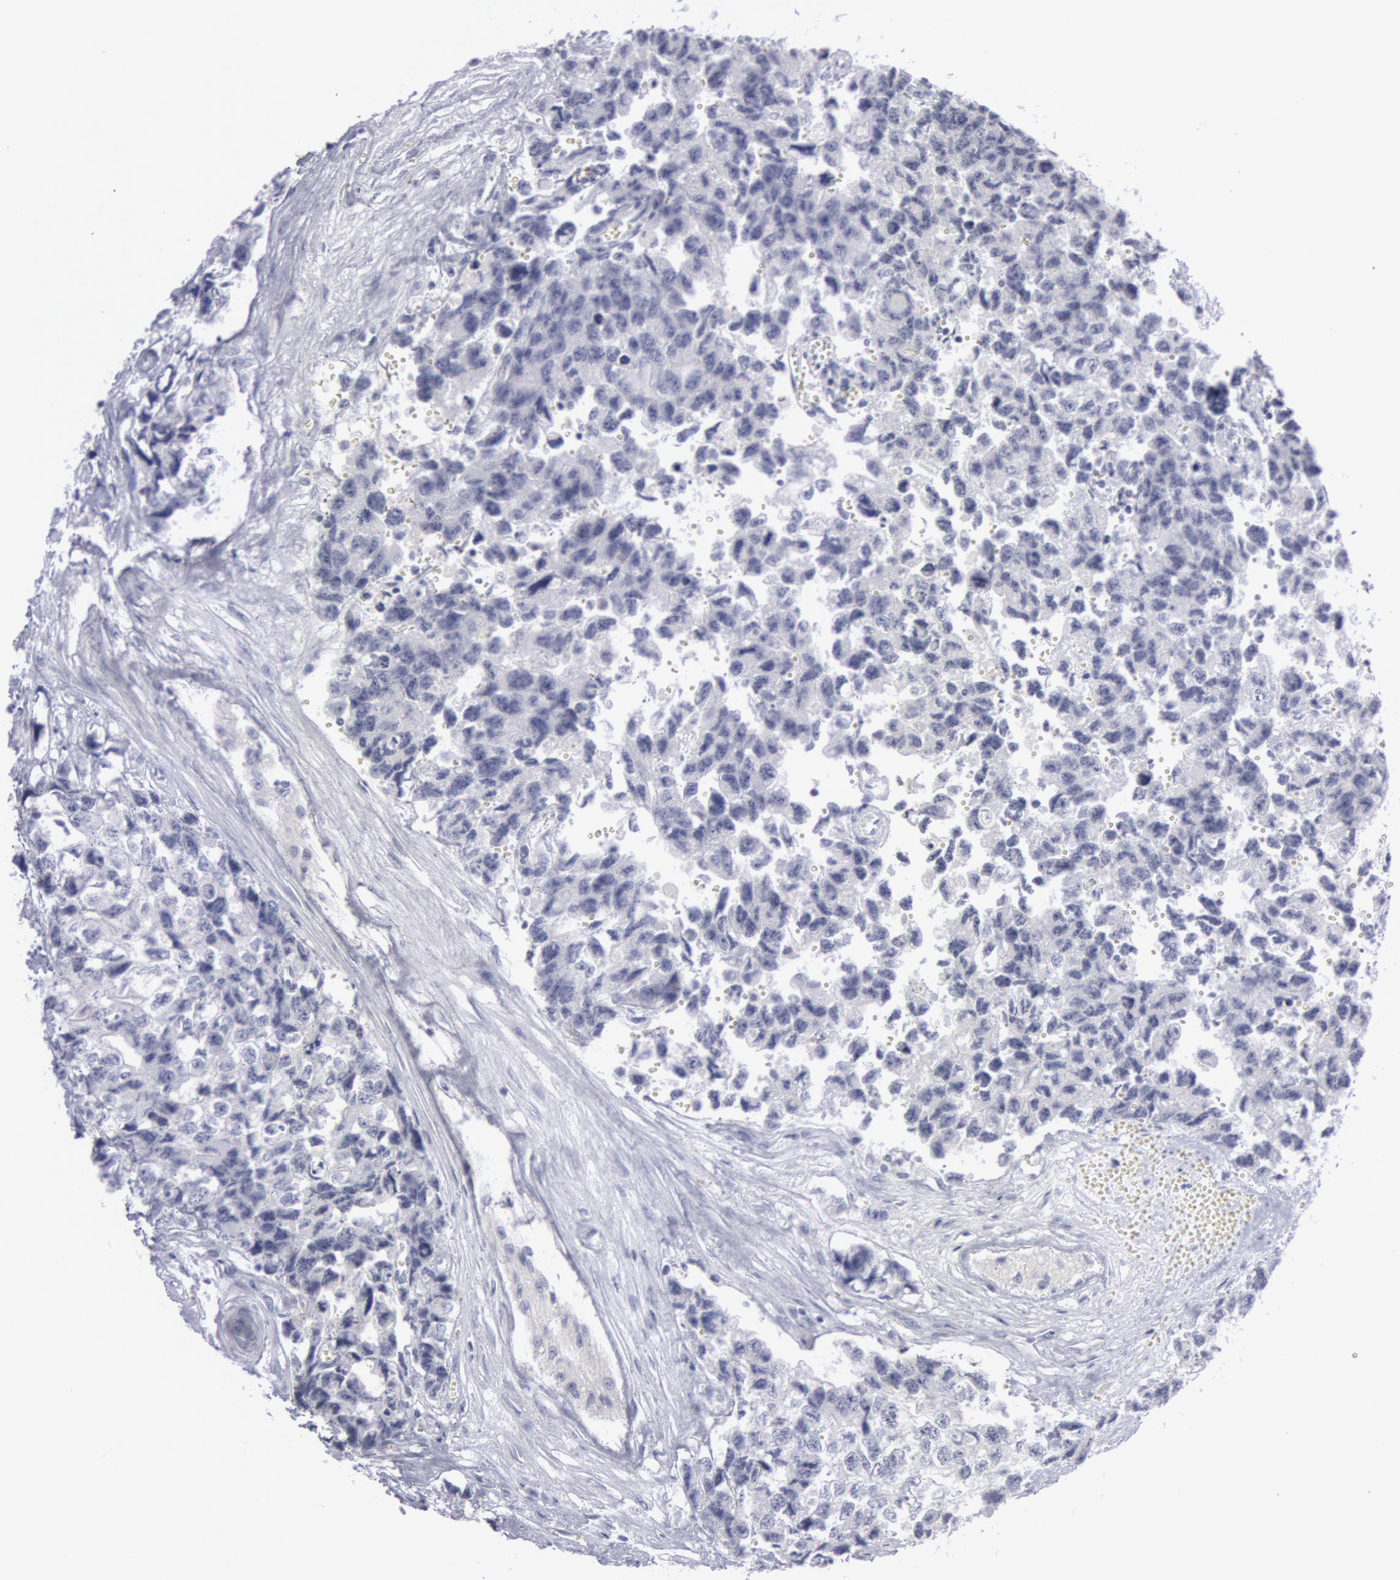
{"staining": {"intensity": "negative", "quantity": "none", "location": "none"}, "tissue": "testis cancer", "cell_type": "Tumor cells", "image_type": "cancer", "snomed": [{"axis": "morphology", "description": "Carcinoma, Embryonal, NOS"}, {"axis": "topography", "description": "Testis"}], "caption": "Testis embryonal carcinoma was stained to show a protein in brown. There is no significant positivity in tumor cells.", "gene": "KRT16", "patient": {"sex": "male", "age": 31}}